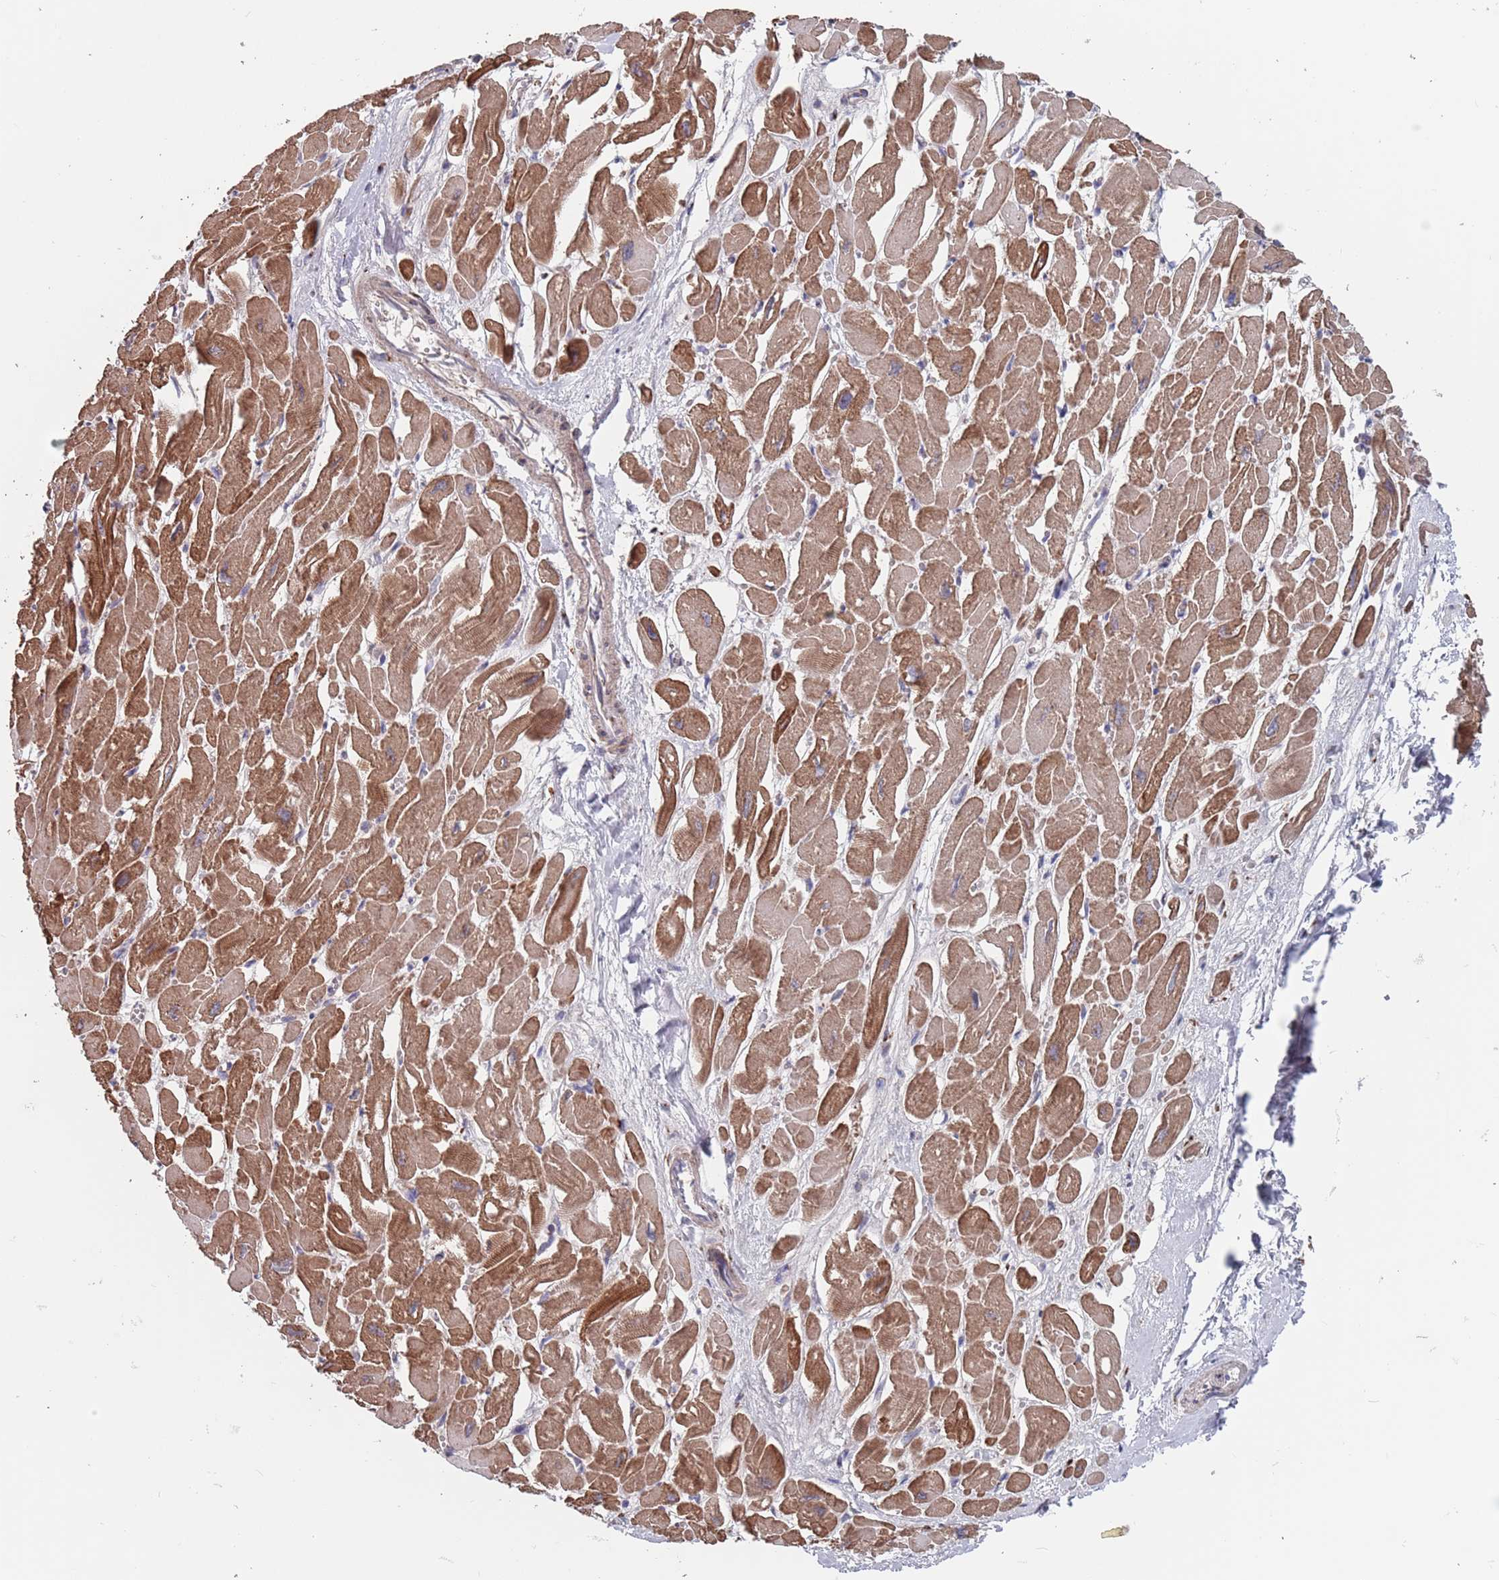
{"staining": {"intensity": "moderate", "quantity": ">75%", "location": "cytoplasmic/membranous"}, "tissue": "heart muscle", "cell_type": "Cardiomyocytes", "image_type": "normal", "snomed": [{"axis": "morphology", "description": "Normal tissue, NOS"}, {"axis": "topography", "description": "Heart"}], "caption": "IHC of normal human heart muscle displays medium levels of moderate cytoplasmic/membranous expression in approximately >75% of cardiomyocytes. The protein of interest is shown in brown color, while the nuclei are stained blue.", "gene": "UNC45A", "patient": {"sex": "male", "age": 54}}